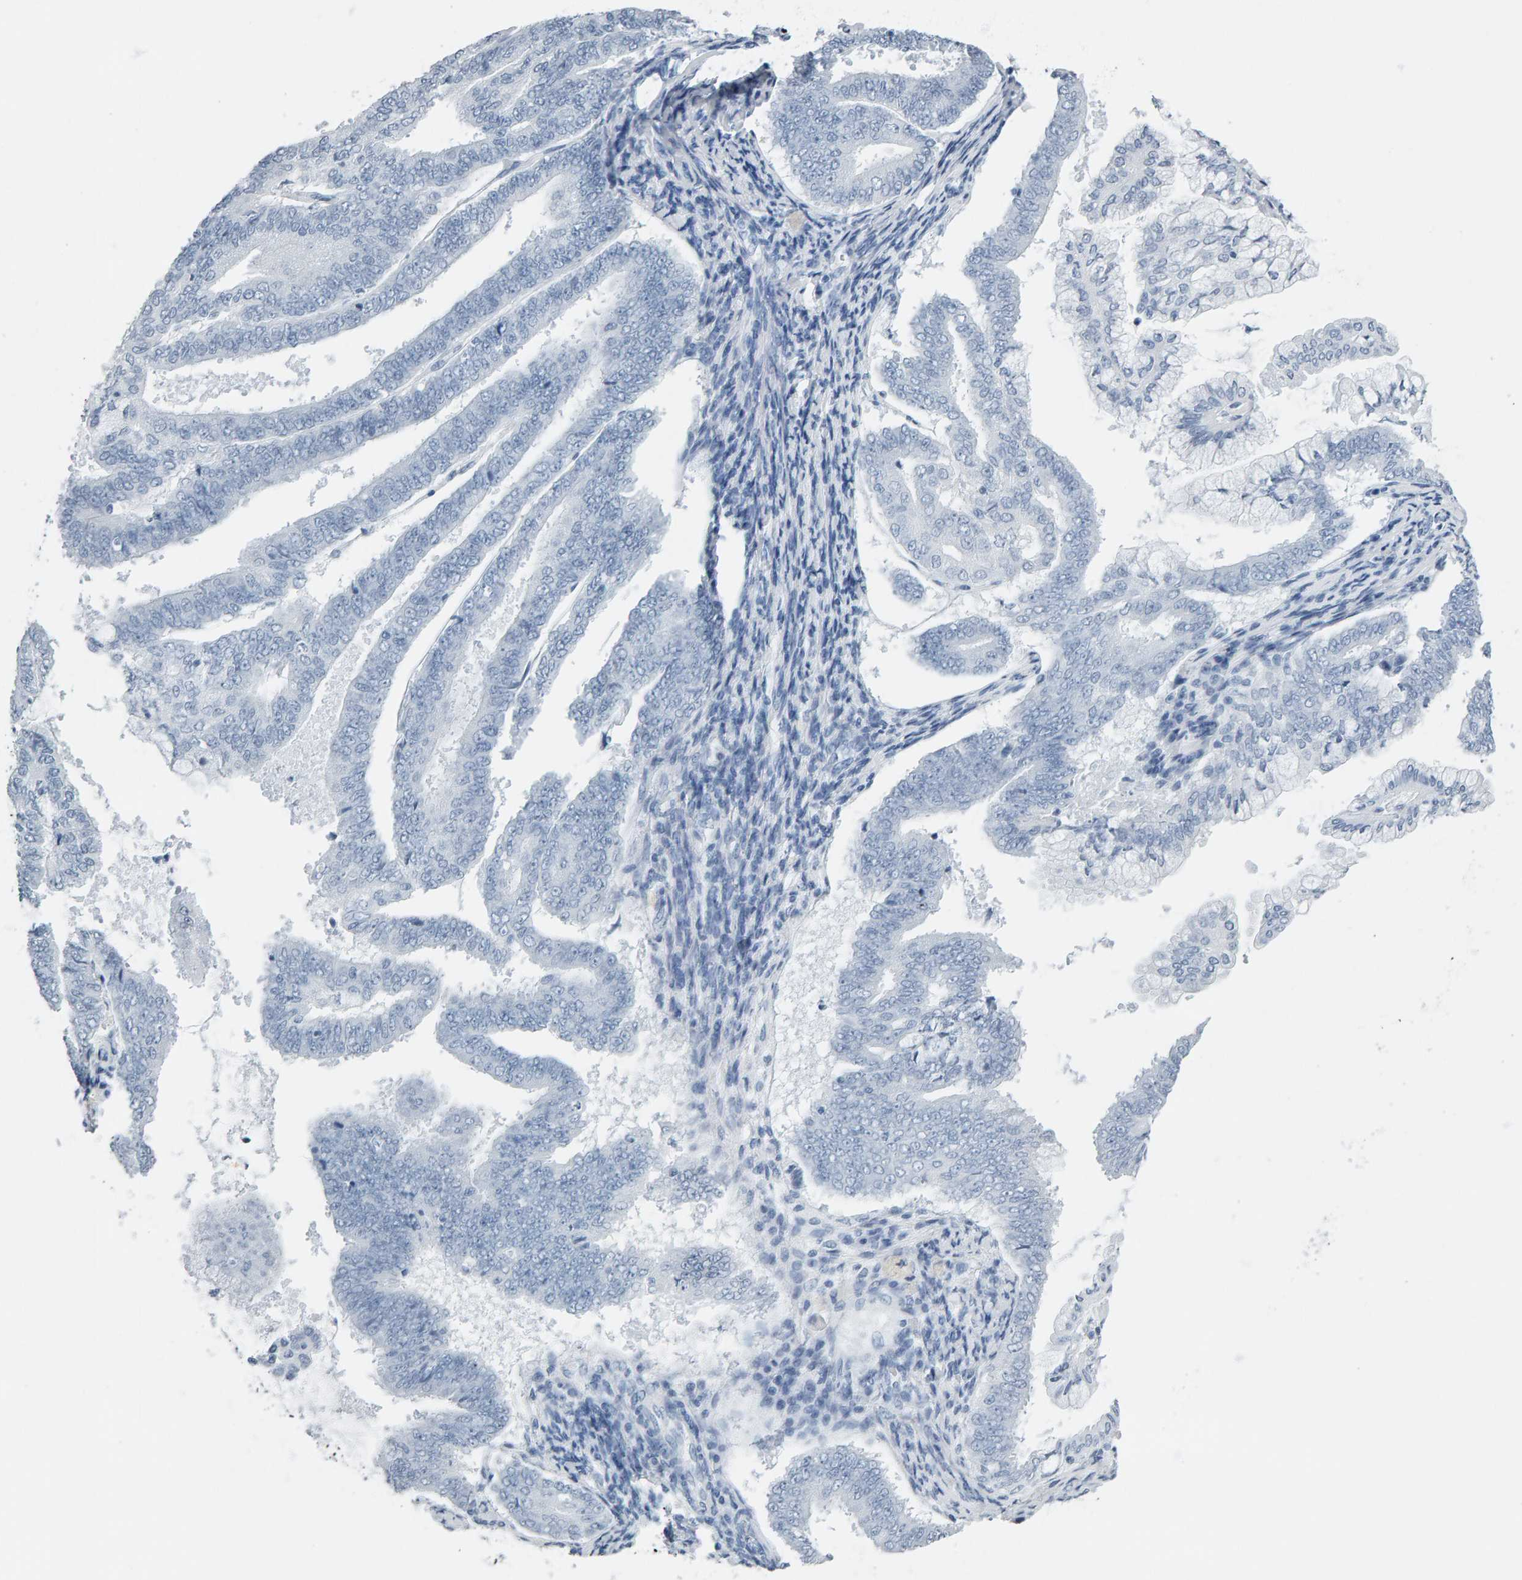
{"staining": {"intensity": "negative", "quantity": "none", "location": "none"}, "tissue": "endometrial cancer", "cell_type": "Tumor cells", "image_type": "cancer", "snomed": [{"axis": "morphology", "description": "Adenocarcinoma, NOS"}, {"axis": "topography", "description": "Endometrium"}], "caption": "Endometrial cancer (adenocarcinoma) was stained to show a protein in brown. There is no significant staining in tumor cells.", "gene": "SPACA3", "patient": {"sex": "female", "age": 63}}